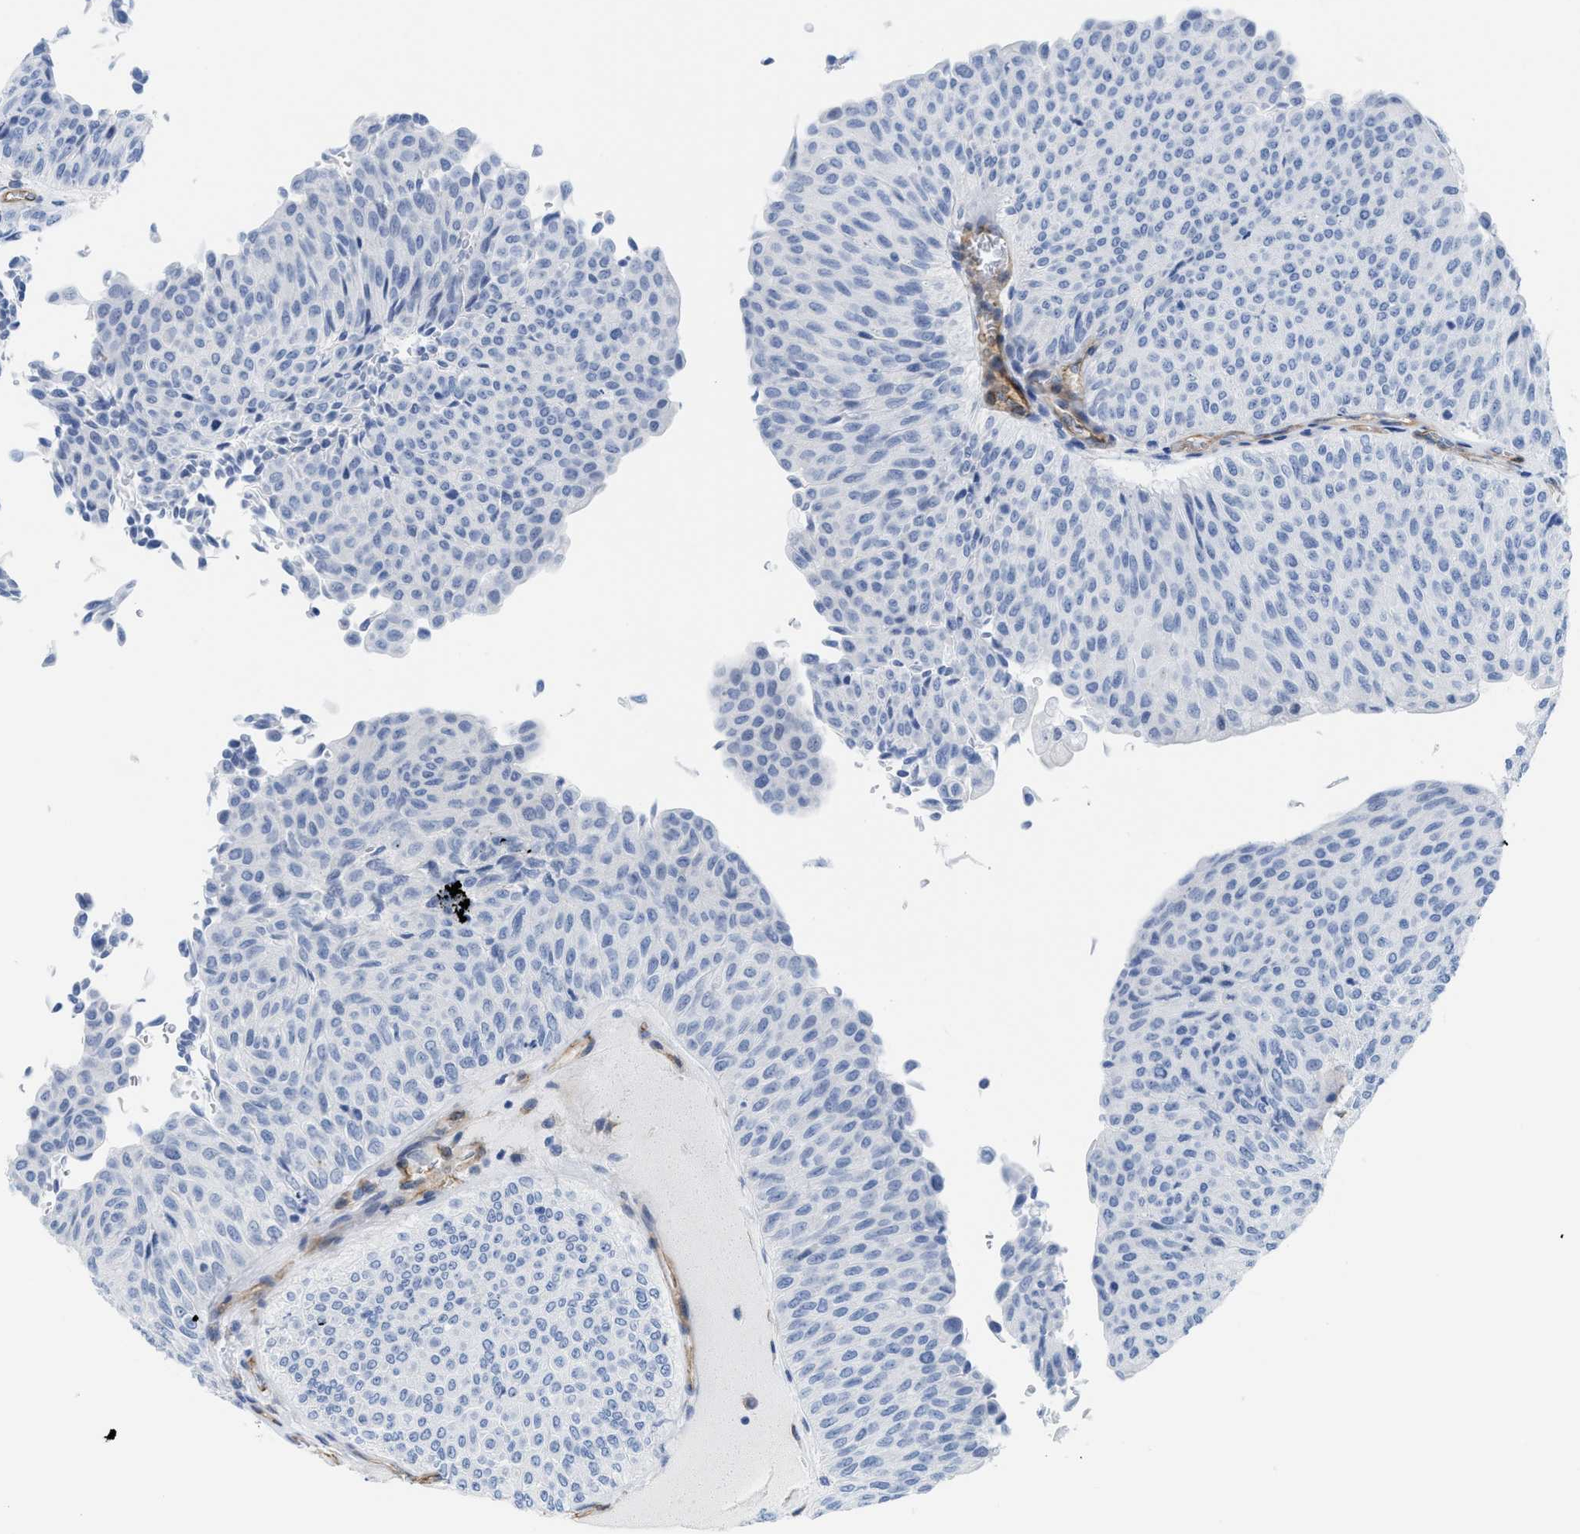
{"staining": {"intensity": "negative", "quantity": "none", "location": "none"}, "tissue": "urothelial cancer", "cell_type": "Tumor cells", "image_type": "cancer", "snomed": [{"axis": "morphology", "description": "Urothelial carcinoma, Low grade"}, {"axis": "topography", "description": "Urinary bladder"}], "caption": "The micrograph exhibits no significant staining in tumor cells of urothelial cancer.", "gene": "TUB", "patient": {"sex": "male", "age": 78}}